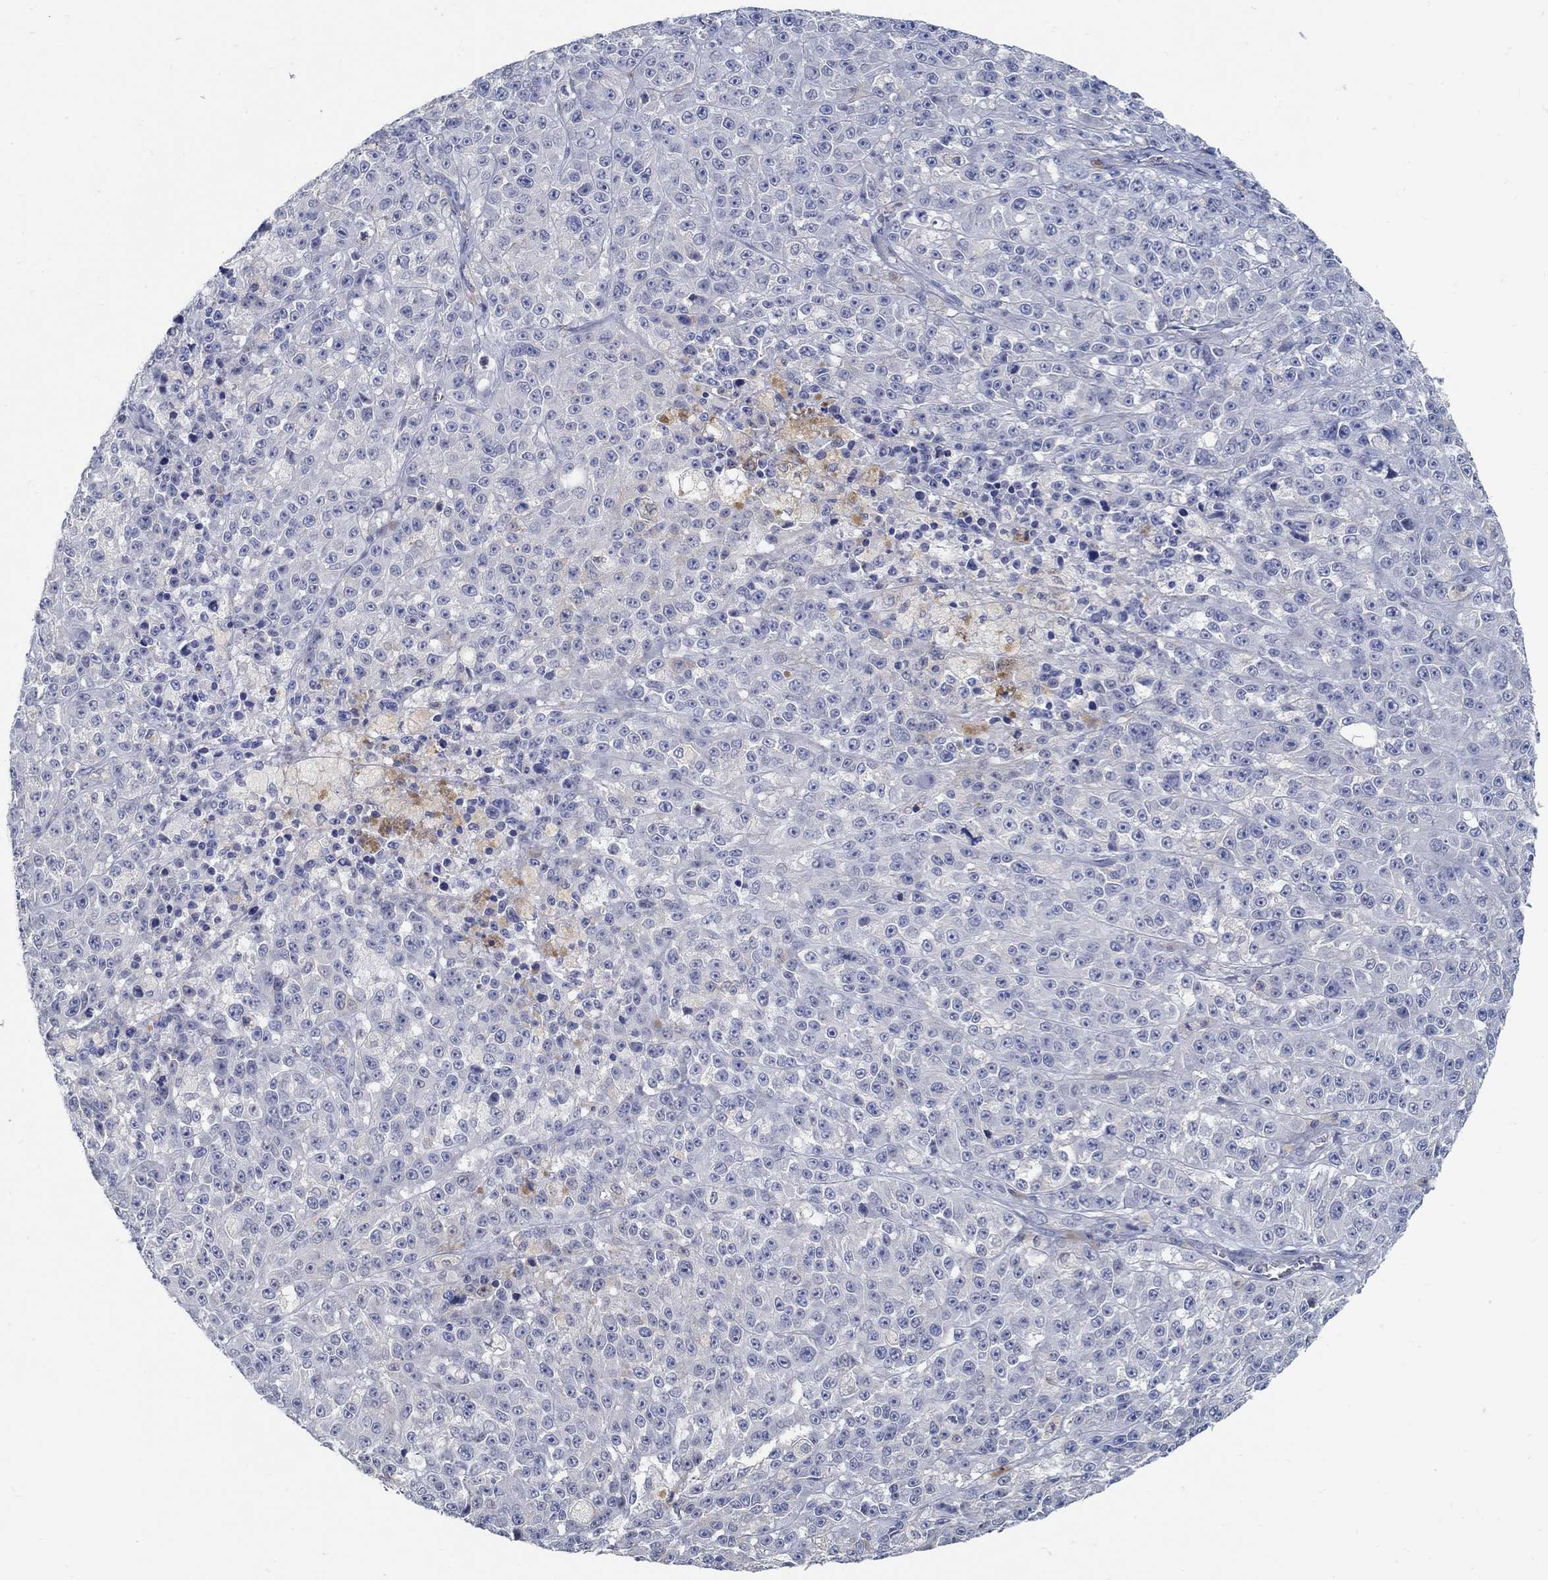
{"staining": {"intensity": "negative", "quantity": "none", "location": "none"}, "tissue": "melanoma", "cell_type": "Tumor cells", "image_type": "cancer", "snomed": [{"axis": "morphology", "description": "Malignant melanoma, NOS"}, {"axis": "topography", "description": "Skin"}], "caption": "Tumor cells show no significant positivity in melanoma.", "gene": "PCDH11X", "patient": {"sex": "female", "age": 58}}